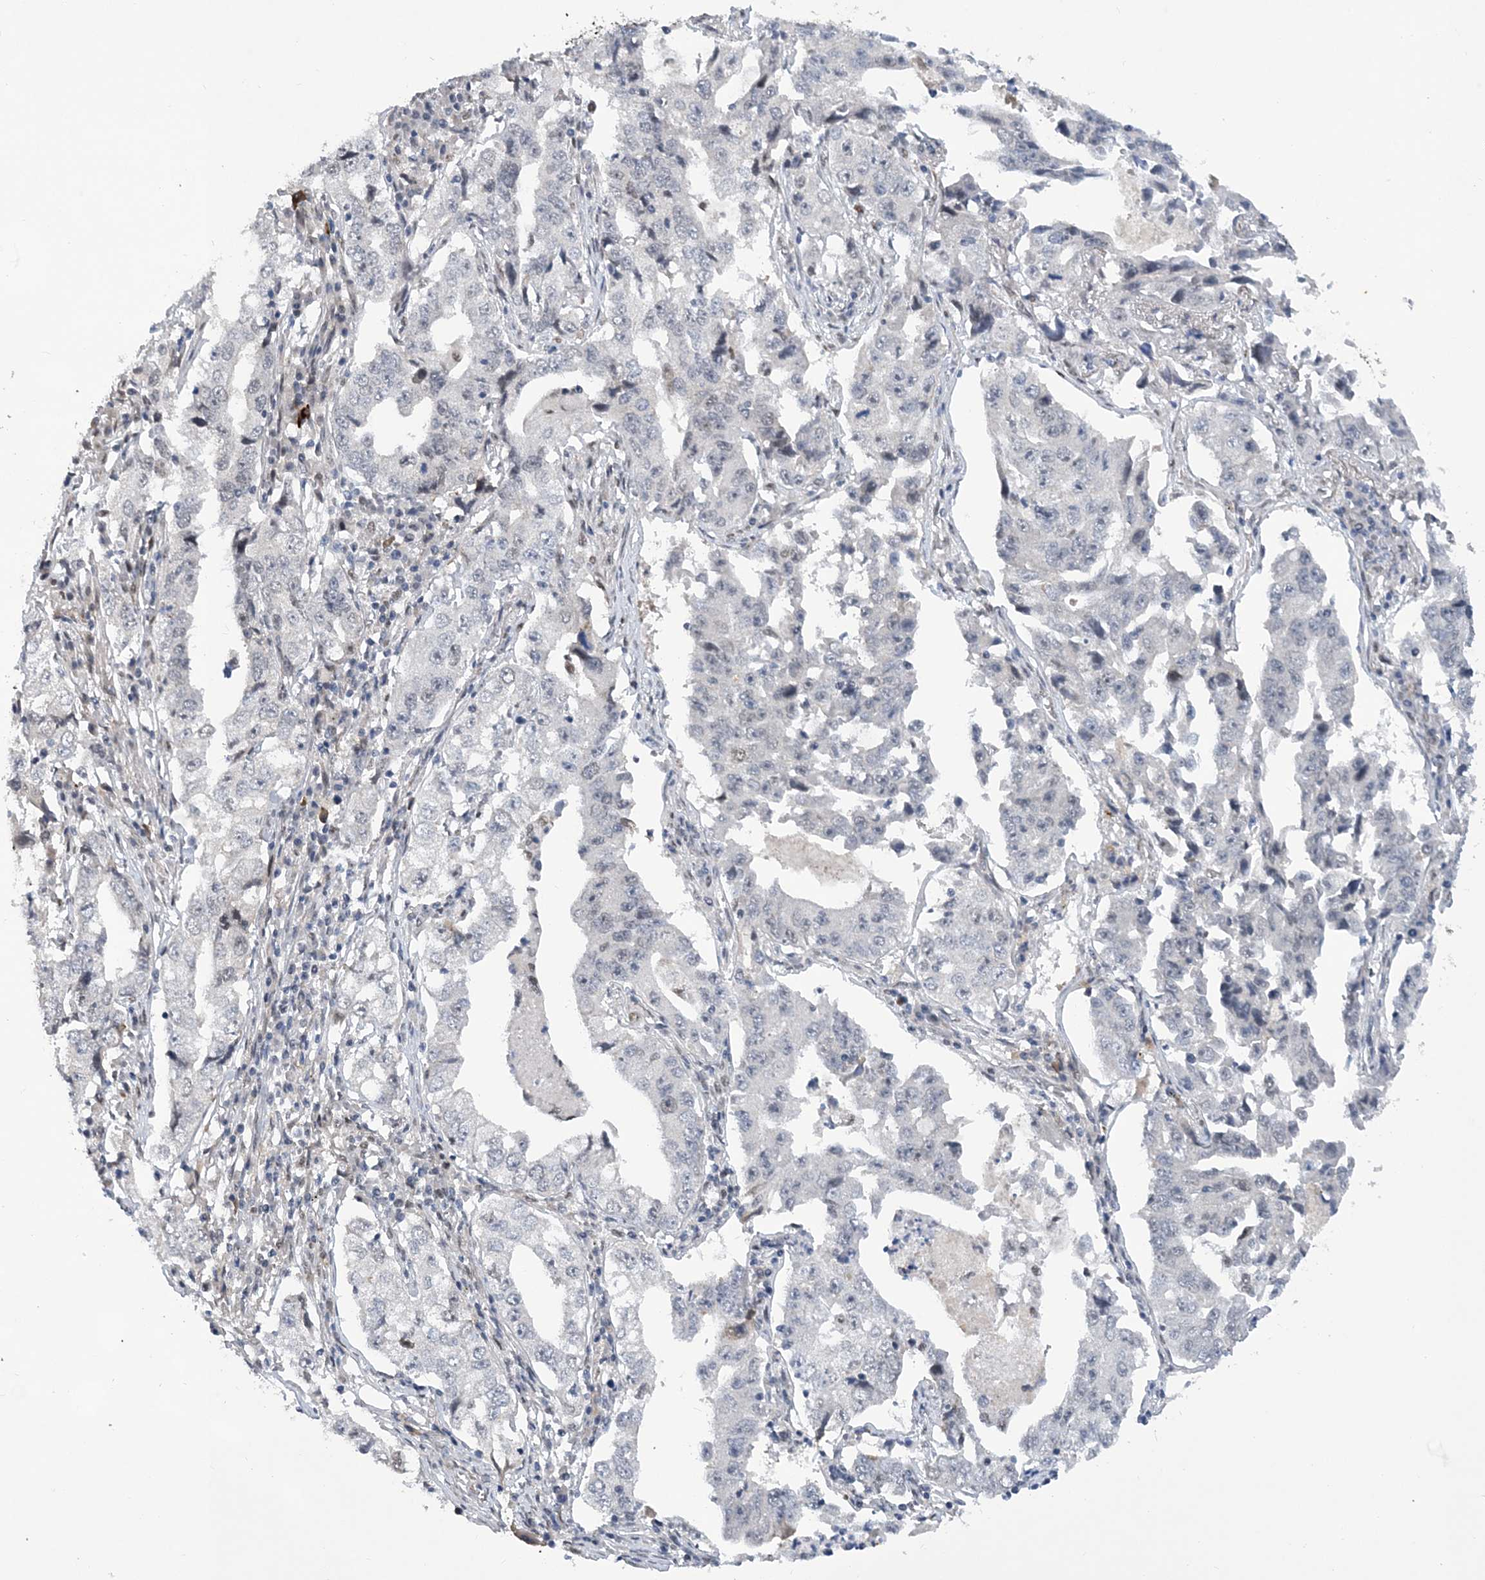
{"staining": {"intensity": "negative", "quantity": "none", "location": "none"}, "tissue": "lung cancer", "cell_type": "Tumor cells", "image_type": "cancer", "snomed": [{"axis": "morphology", "description": "Adenocarcinoma, NOS"}, {"axis": "topography", "description": "Lung"}], "caption": "This is an IHC photomicrograph of human adenocarcinoma (lung). There is no expression in tumor cells.", "gene": "FAM217A", "patient": {"sex": "female", "age": 51}}